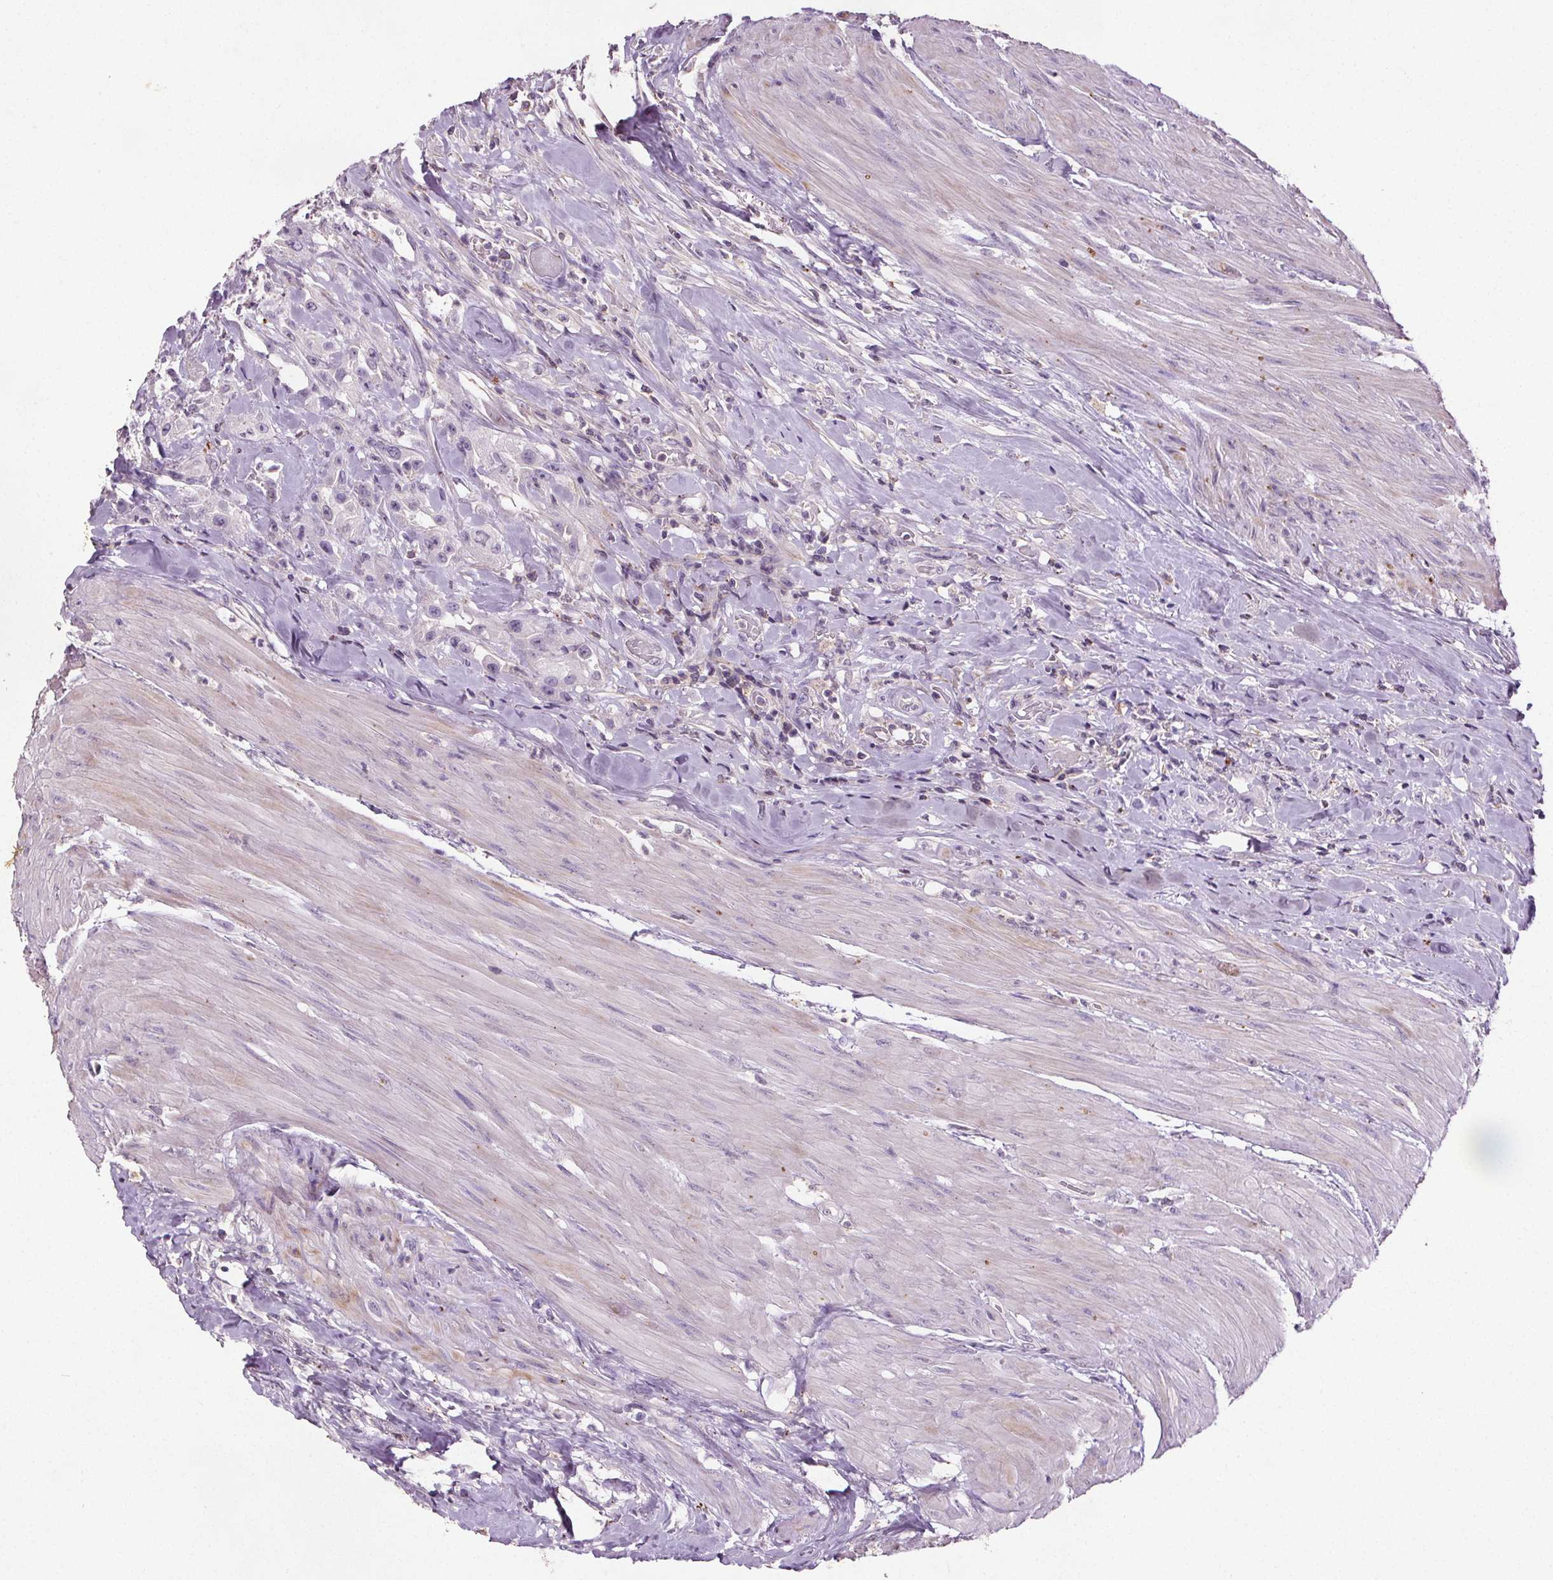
{"staining": {"intensity": "negative", "quantity": "none", "location": "none"}, "tissue": "urothelial cancer", "cell_type": "Tumor cells", "image_type": "cancer", "snomed": [{"axis": "morphology", "description": "Urothelial carcinoma, High grade"}, {"axis": "topography", "description": "Urinary bladder"}], "caption": "This is a micrograph of immunohistochemistry (IHC) staining of urothelial cancer, which shows no expression in tumor cells.", "gene": "C19orf84", "patient": {"sex": "male", "age": 79}}